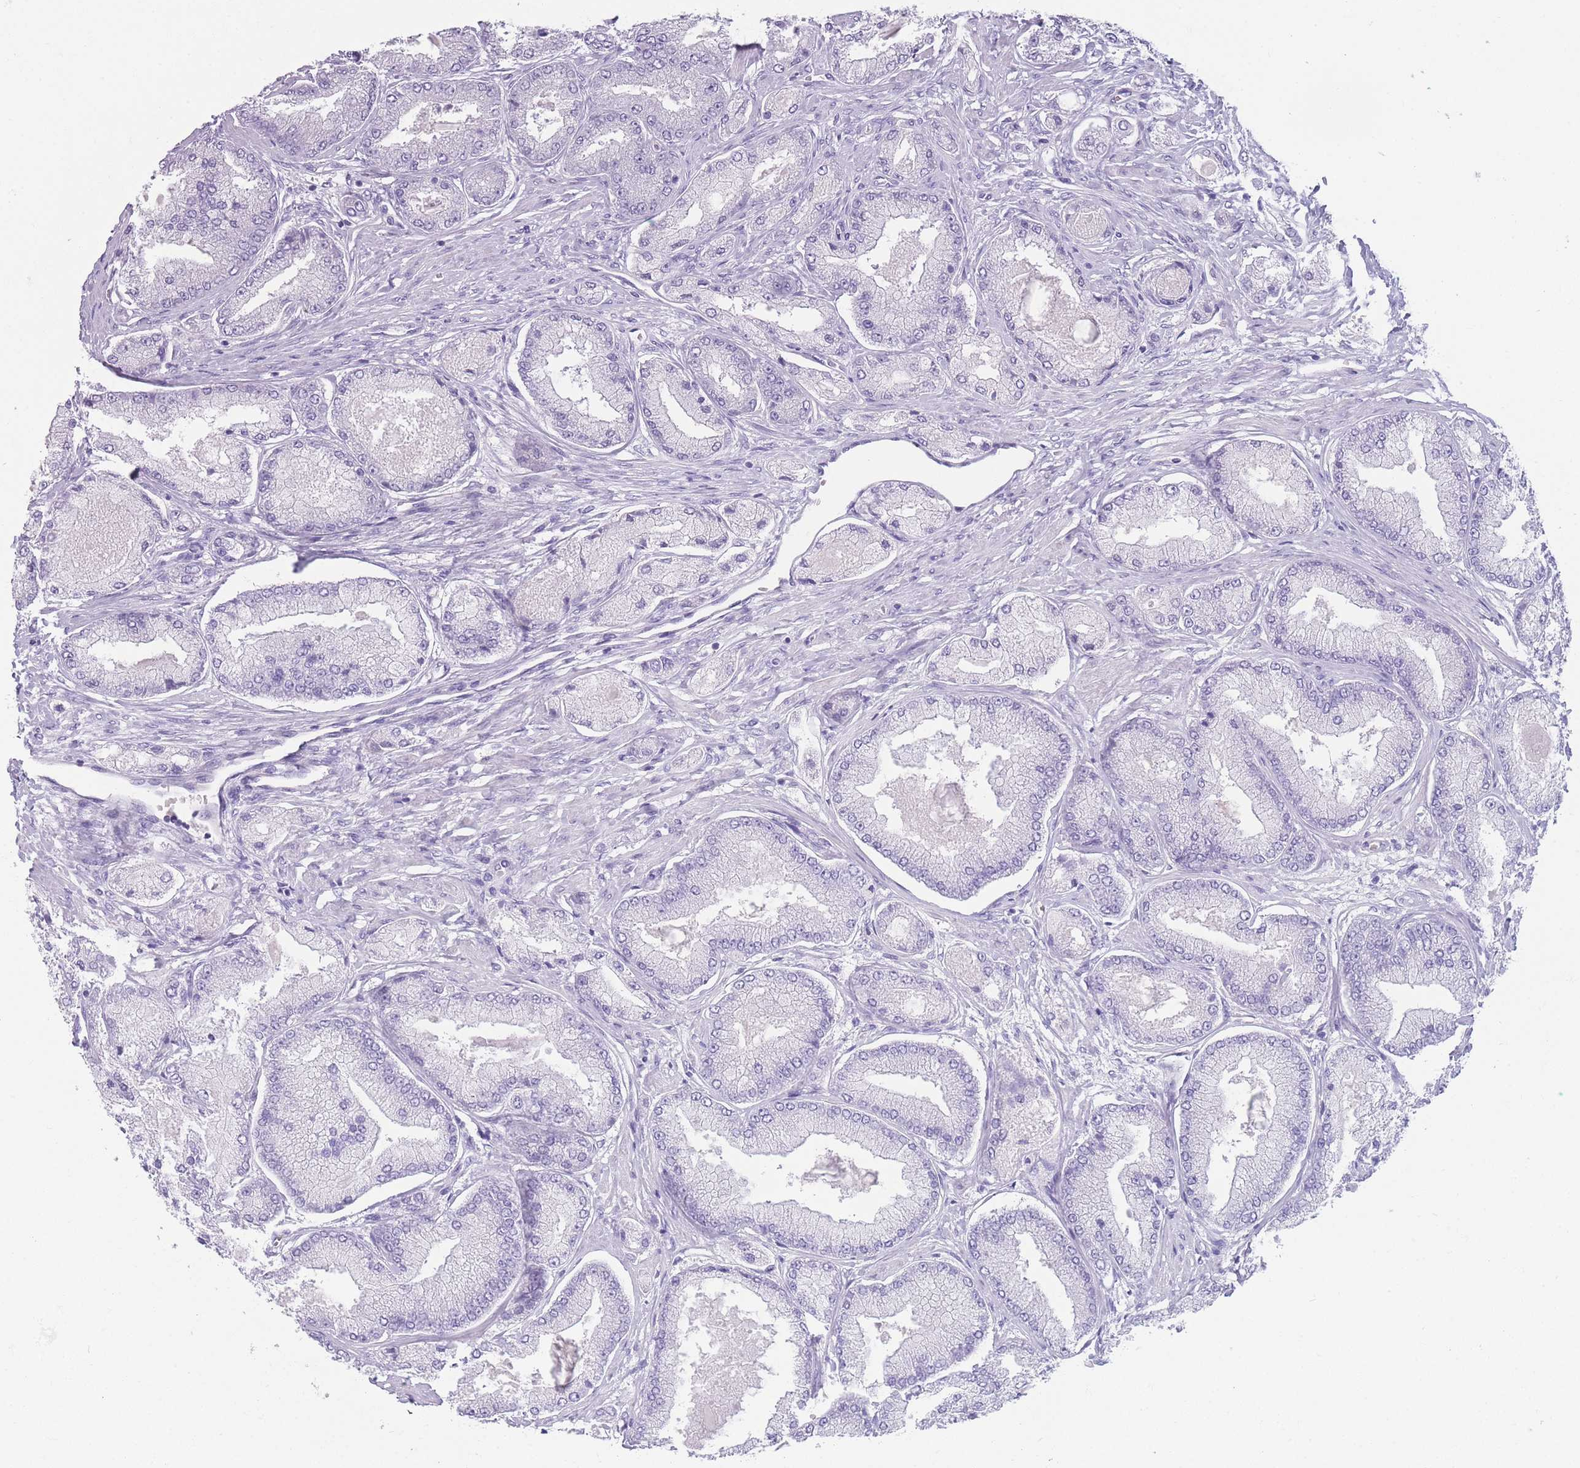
{"staining": {"intensity": "negative", "quantity": "none", "location": "none"}, "tissue": "prostate cancer", "cell_type": "Tumor cells", "image_type": "cancer", "snomed": [{"axis": "morphology", "description": "Adenocarcinoma, Low grade"}, {"axis": "topography", "description": "Prostate"}], "caption": "Micrograph shows no protein positivity in tumor cells of prostate cancer tissue.", "gene": "DCANP1", "patient": {"sex": "male", "age": 74}}